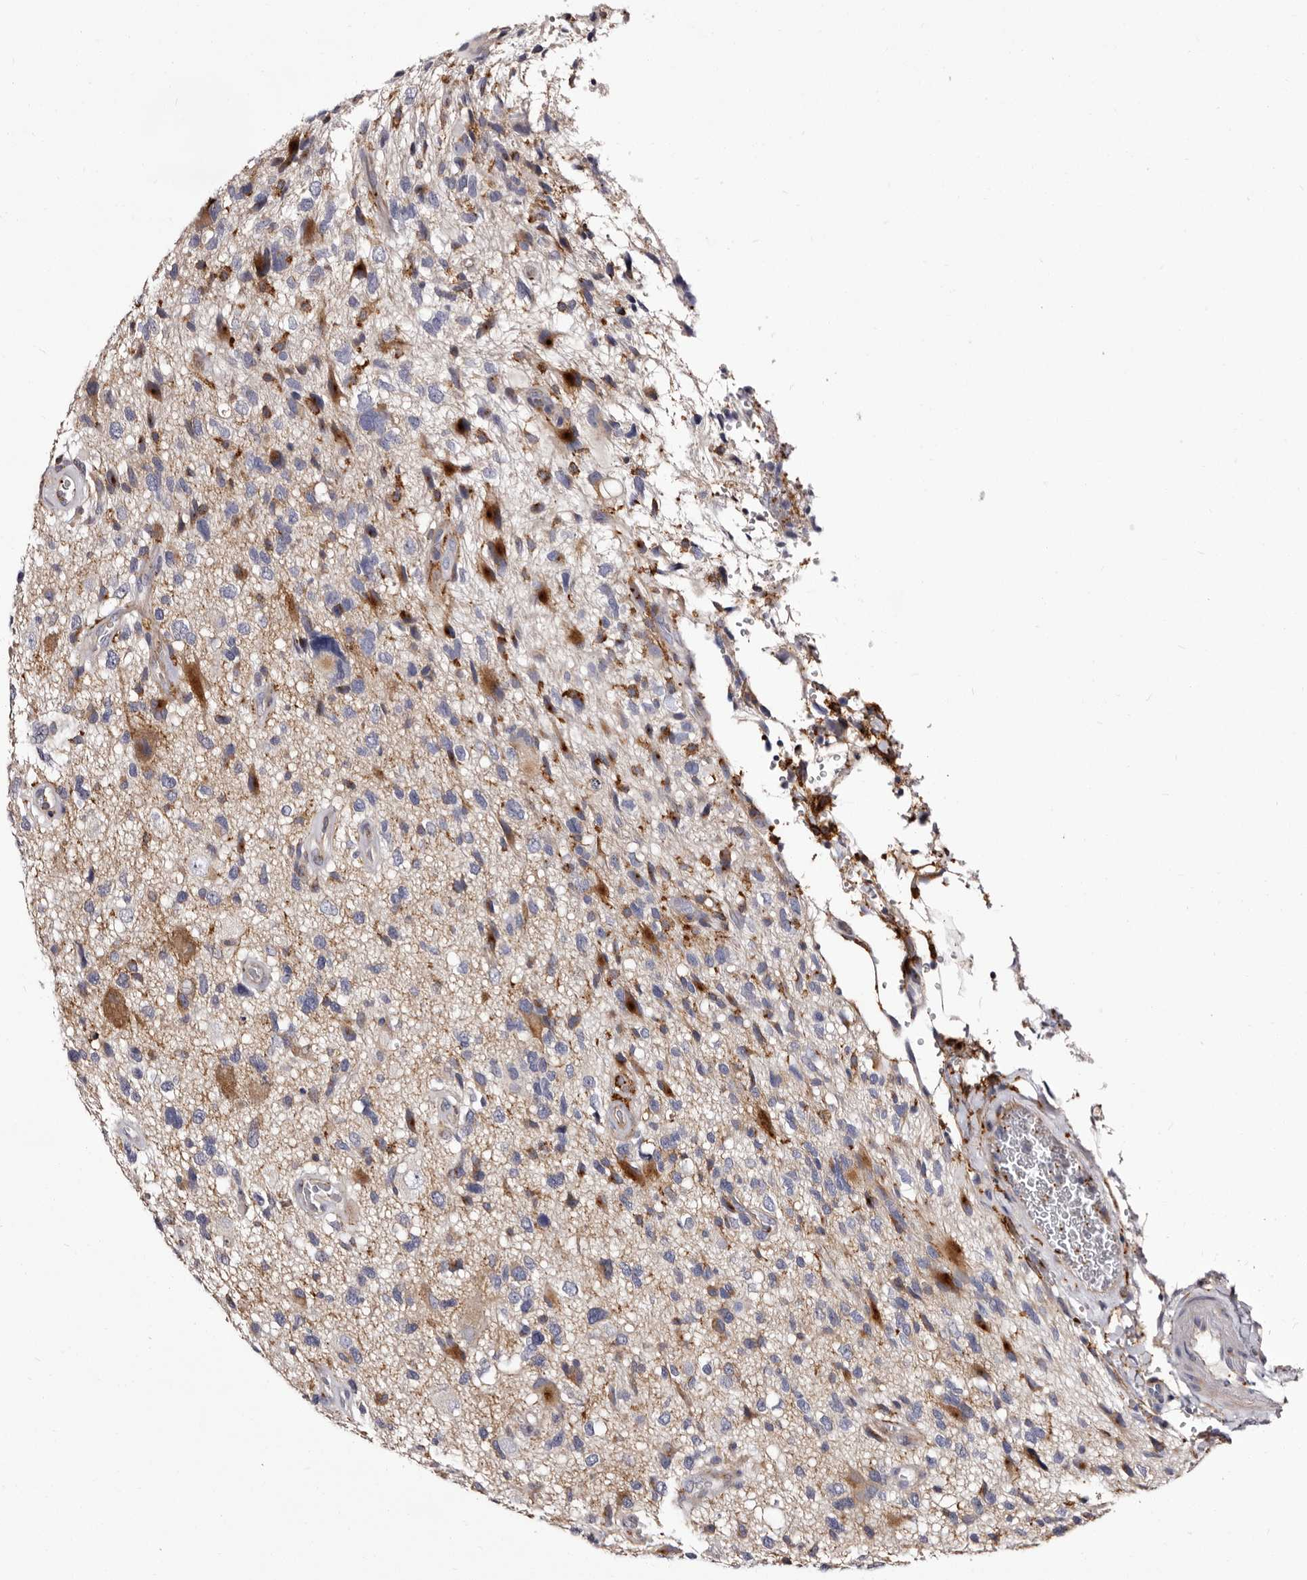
{"staining": {"intensity": "moderate", "quantity": "<25%", "location": "cytoplasmic/membranous"}, "tissue": "glioma", "cell_type": "Tumor cells", "image_type": "cancer", "snomed": [{"axis": "morphology", "description": "Glioma, malignant, High grade"}, {"axis": "topography", "description": "Brain"}], "caption": "Glioma was stained to show a protein in brown. There is low levels of moderate cytoplasmic/membranous positivity in approximately <25% of tumor cells. (DAB IHC with brightfield microscopy, high magnification).", "gene": "AUNIP", "patient": {"sex": "male", "age": 33}}